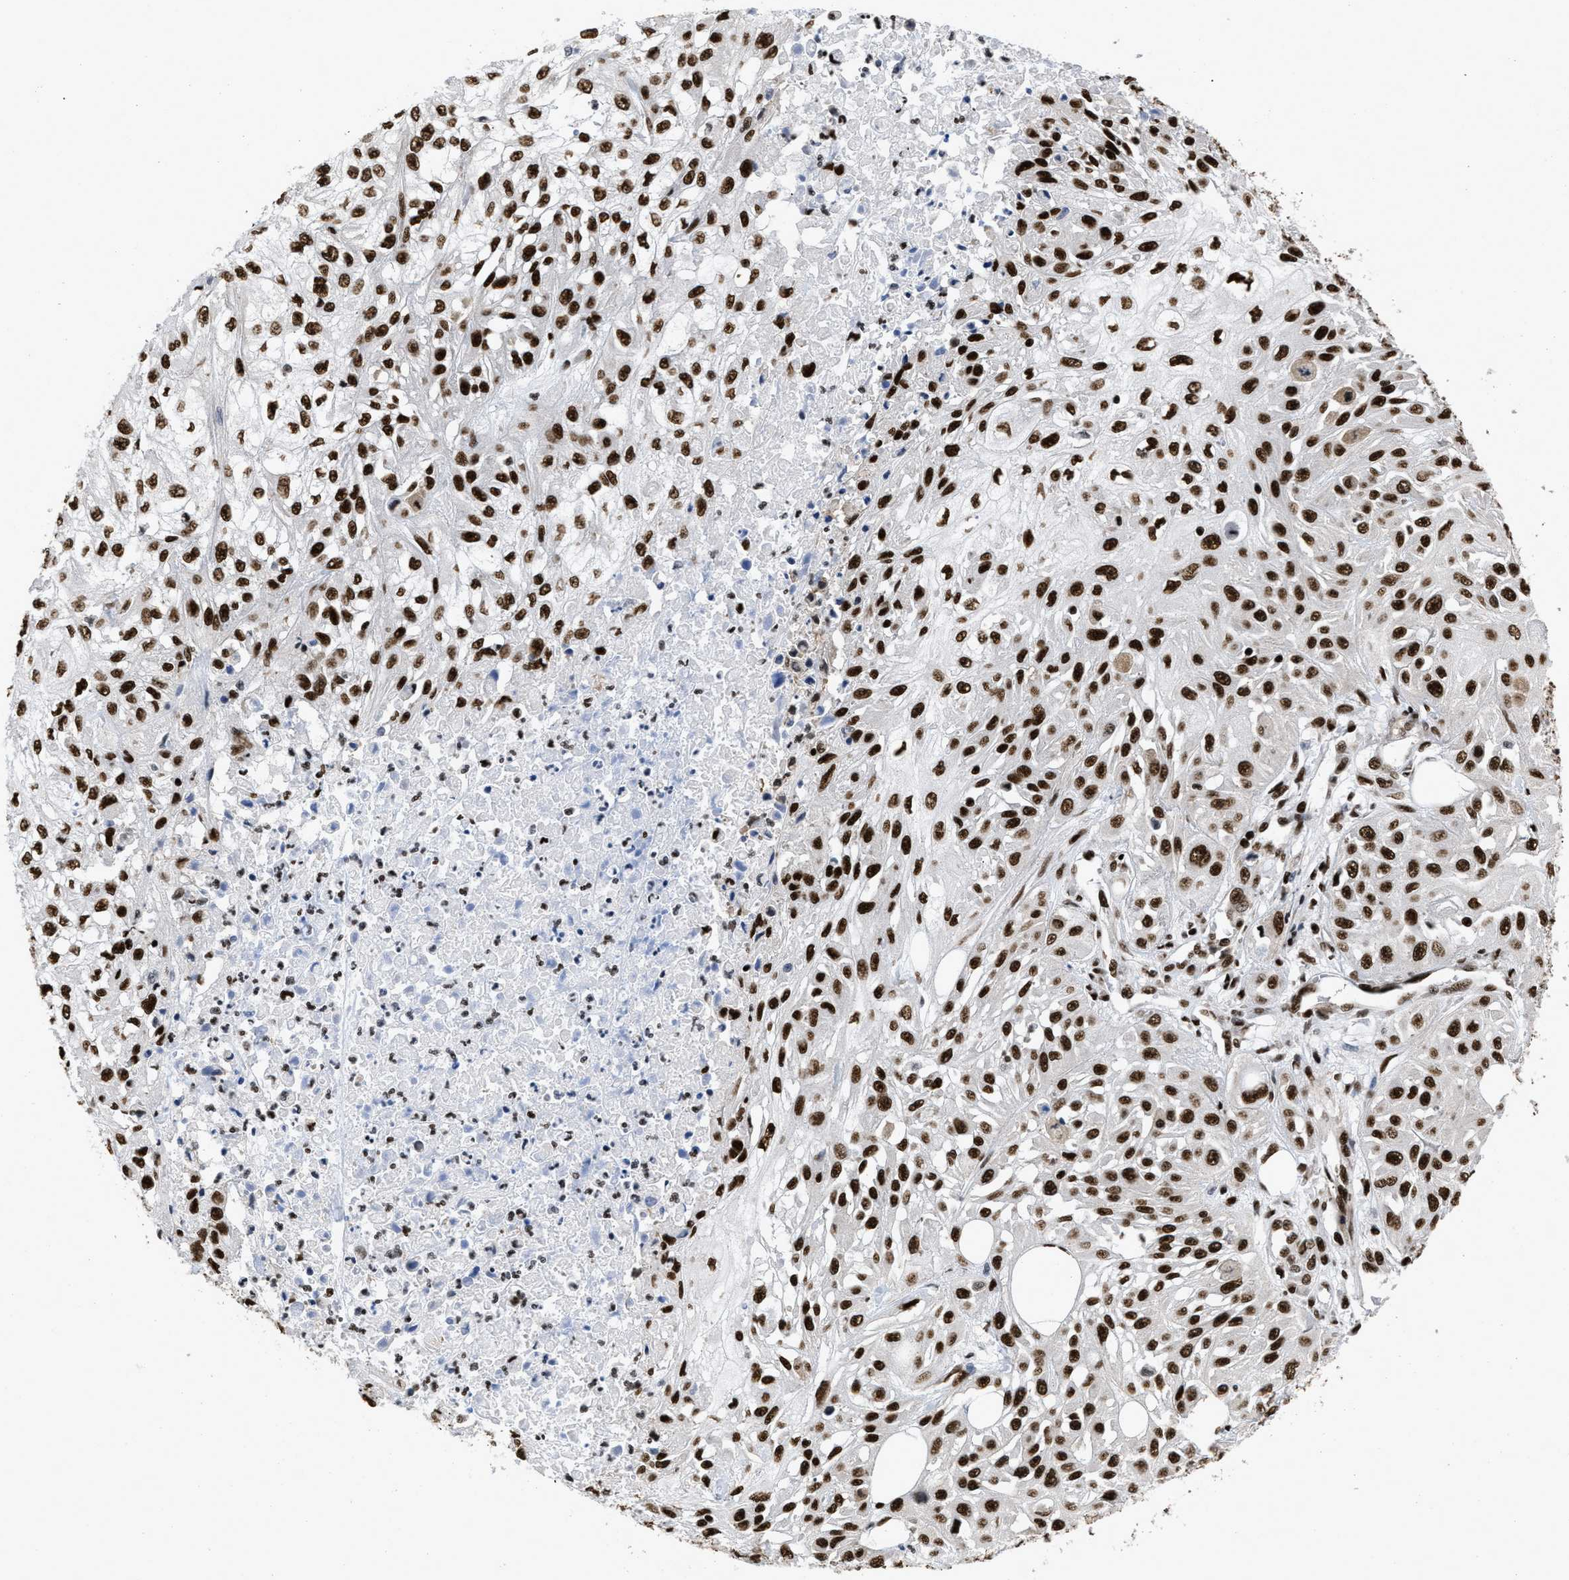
{"staining": {"intensity": "strong", "quantity": ">75%", "location": "nuclear"}, "tissue": "skin cancer", "cell_type": "Tumor cells", "image_type": "cancer", "snomed": [{"axis": "morphology", "description": "Squamous cell carcinoma, NOS"}, {"axis": "morphology", "description": "Squamous cell carcinoma, metastatic, NOS"}, {"axis": "topography", "description": "Skin"}, {"axis": "topography", "description": "Lymph node"}], "caption": "Human squamous cell carcinoma (skin) stained with a protein marker displays strong staining in tumor cells.", "gene": "CREB1", "patient": {"sex": "male", "age": 75}}